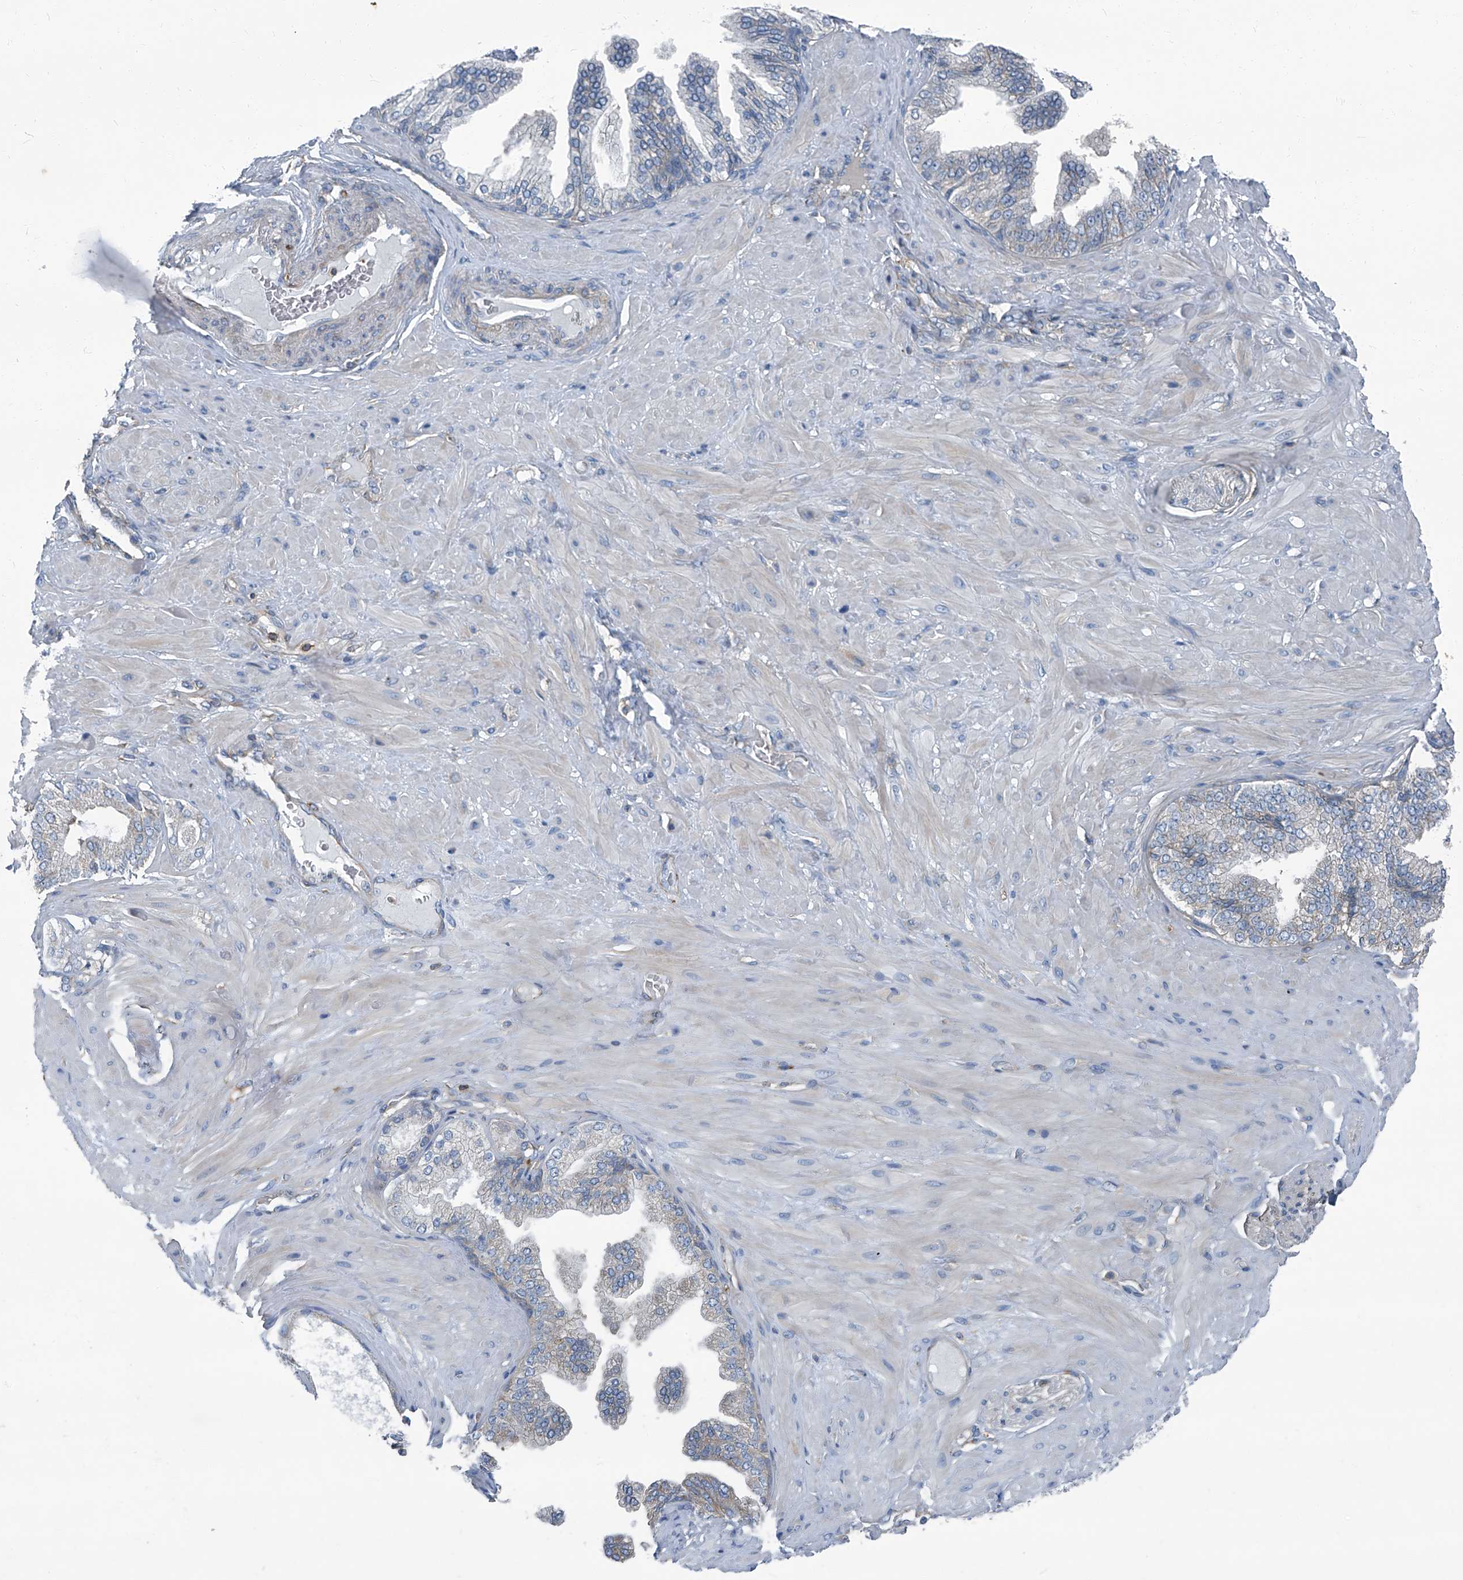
{"staining": {"intensity": "negative", "quantity": "none", "location": "none"}, "tissue": "adipose tissue", "cell_type": "Adipocytes", "image_type": "normal", "snomed": [{"axis": "morphology", "description": "Normal tissue, NOS"}, {"axis": "morphology", "description": "Adenocarcinoma, Low grade"}, {"axis": "topography", "description": "Prostate"}, {"axis": "topography", "description": "Peripheral nerve tissue"}], "caption": "Micrograph shows no protein staining in adipocytes of normal adipose tissue.", "gene": "SEPTIN7", "patient": {"sex": "male", "age": 63}}